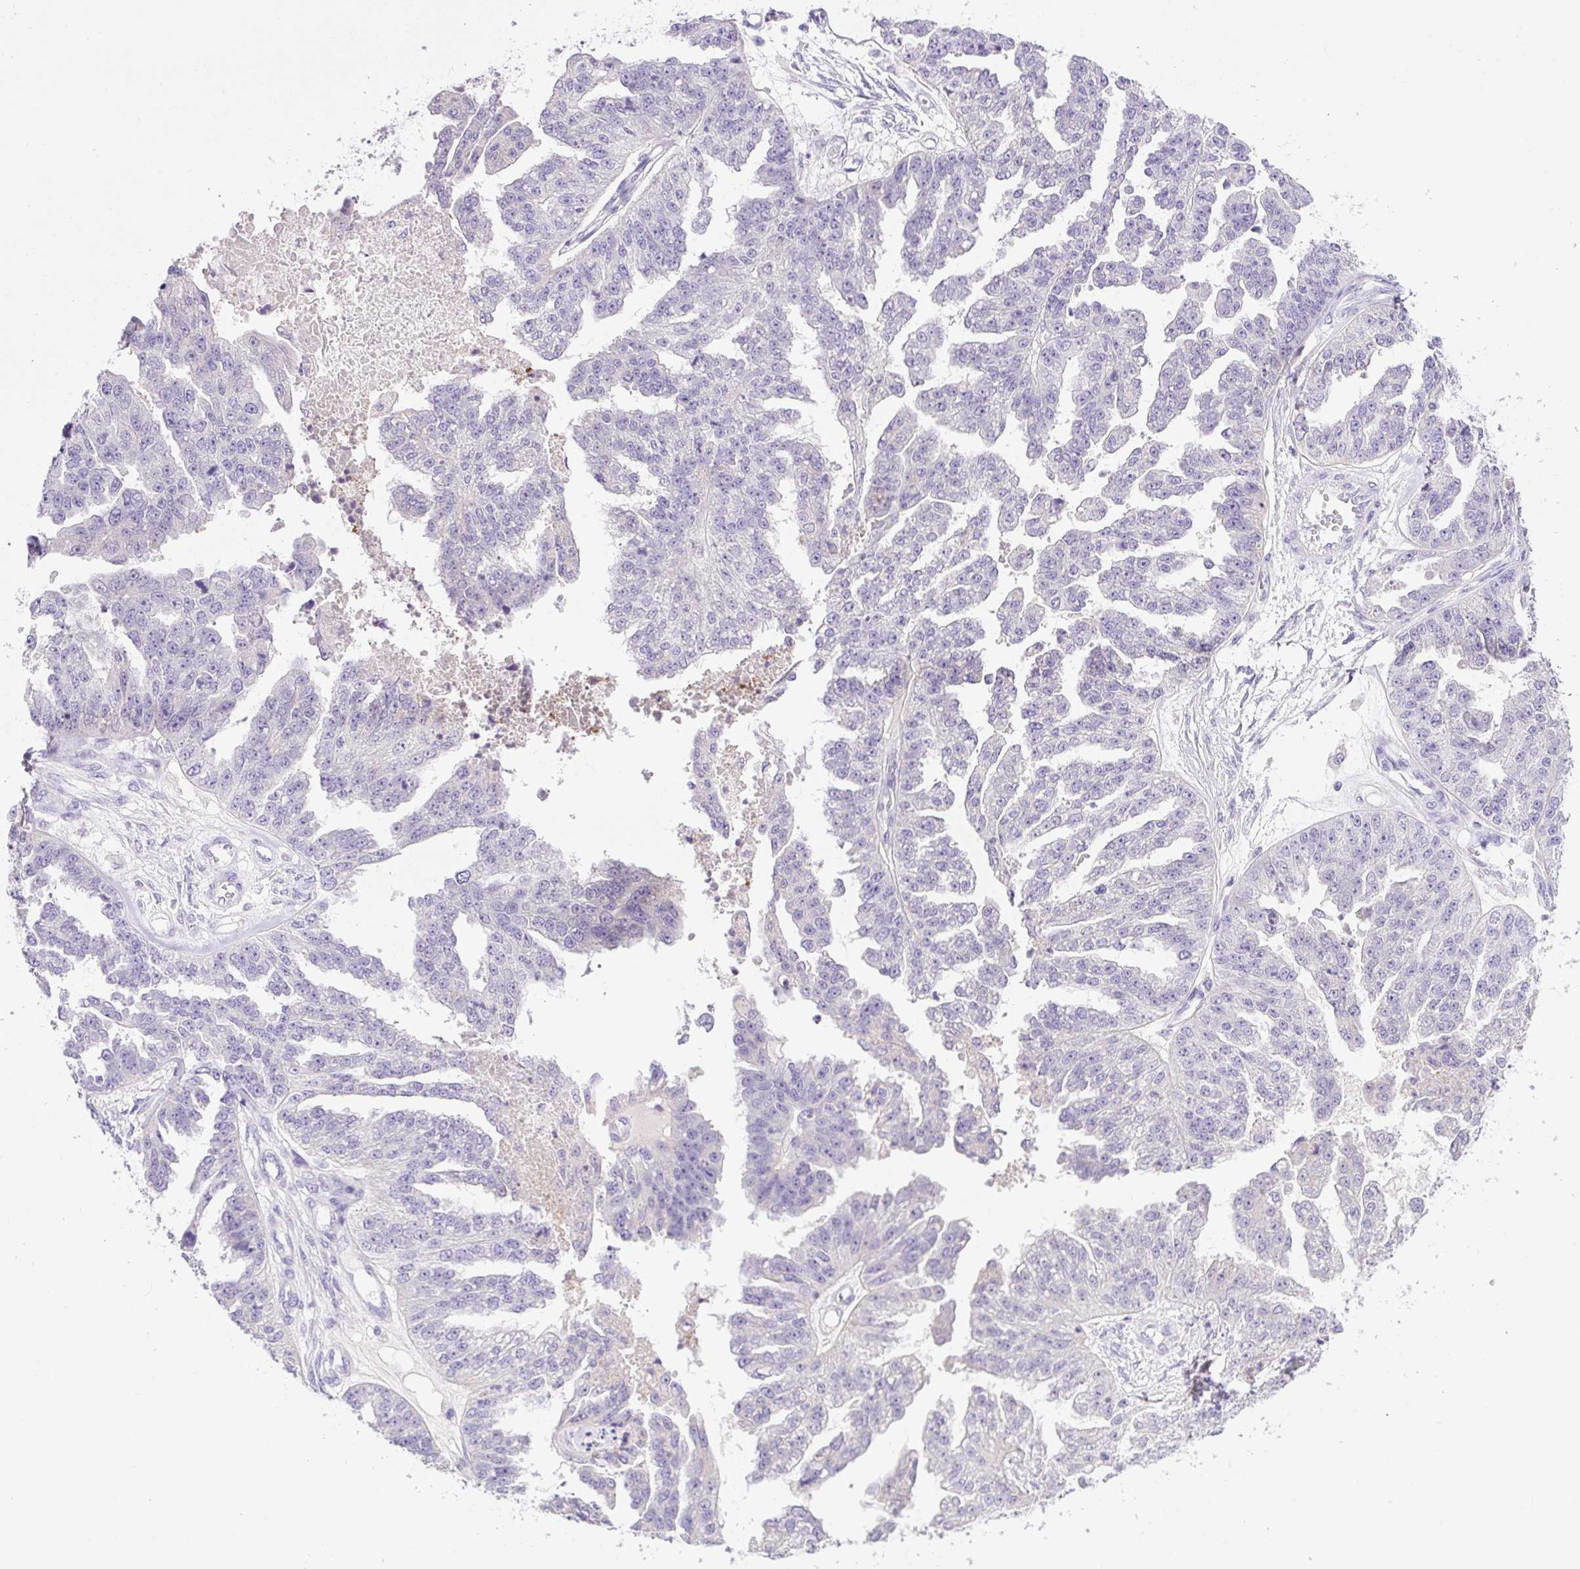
{"staining": {"intensity": "negative", "quantity": "none", "location": "none"}, "tissue": "ovarian cancer", "cell_type": "Tumor cells", "image_type": "cancer", "snomed": [{"axis": "morphology", "description": "Cystadenocarcinoma, serous, NOS"}, {"axis": "topography", "description": "Ovary"}], "caption": "High magnification brightfield microscopy of ovarian cancer (serous cystadenocarcinoma) stained with DAB (brown) and counterstained with hematoxylin (blue): tumor cells show no significant staining. (DAB (3,3'-diaminobenzidine) immunohistochemistry (IHC) with hematoxylin counter stain).", "gene": "NDST3", "patient": {"sex": "female", "age": 58}}